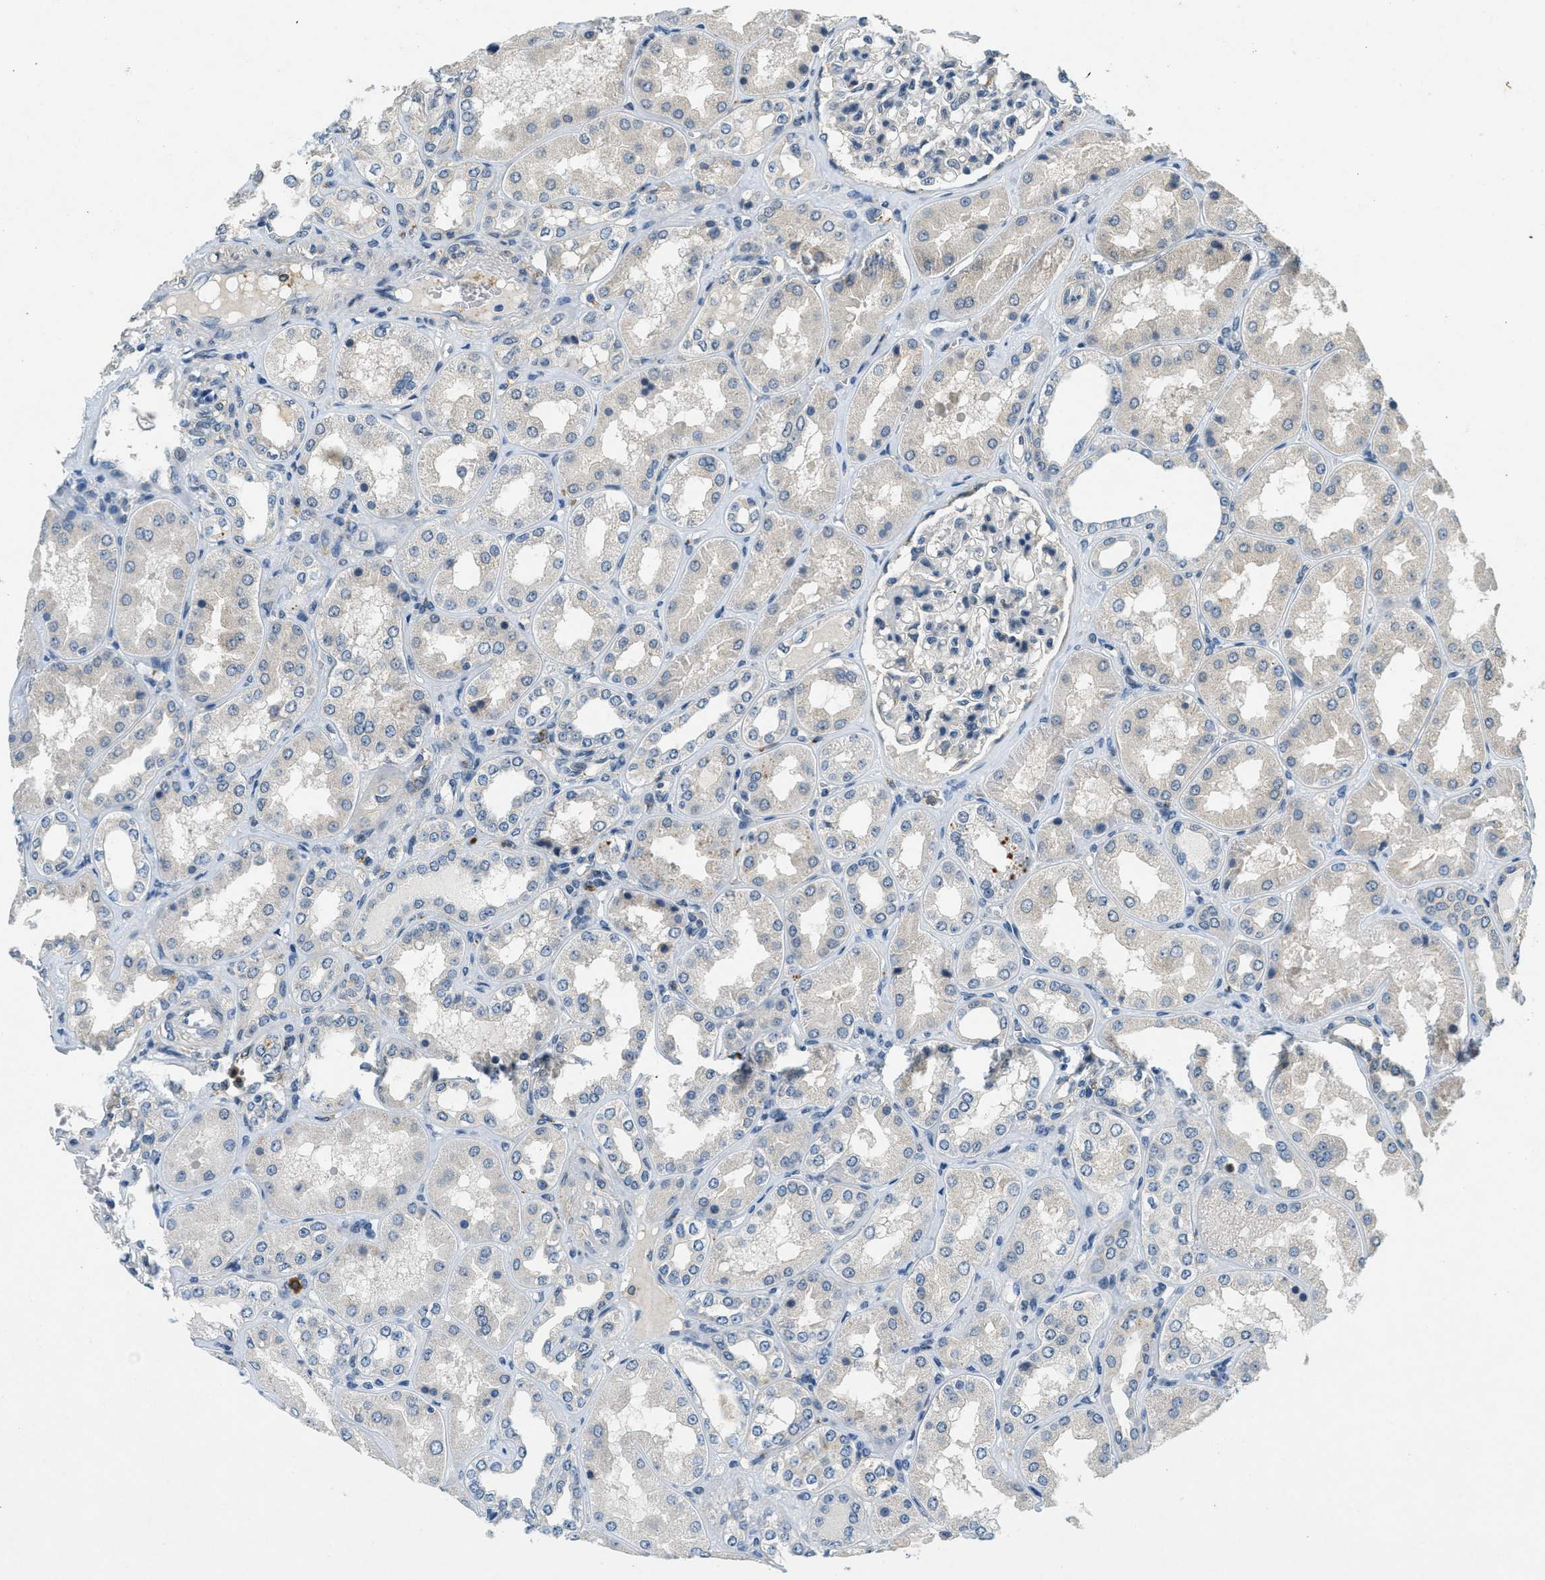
{"staining": {"intensity": "negative", "quantity": "none", "location": "none"}, "tissue": "kidney", "cell_type": "Cells in glomeruli", "image_type": "normal", "snomed": [{"axis": "morphology", "description": "Normal tissue, NOS"}, {"axis": "topography", "description": "Kidney"}], "caption": "This is a photomicrograph of immunohistochemistry (IHC) staining of unremarkable kidney, which shows no staining in cells in glomeruli.", "gene": "RAB3D", "patient": {"sex": "female", "age": 56}}